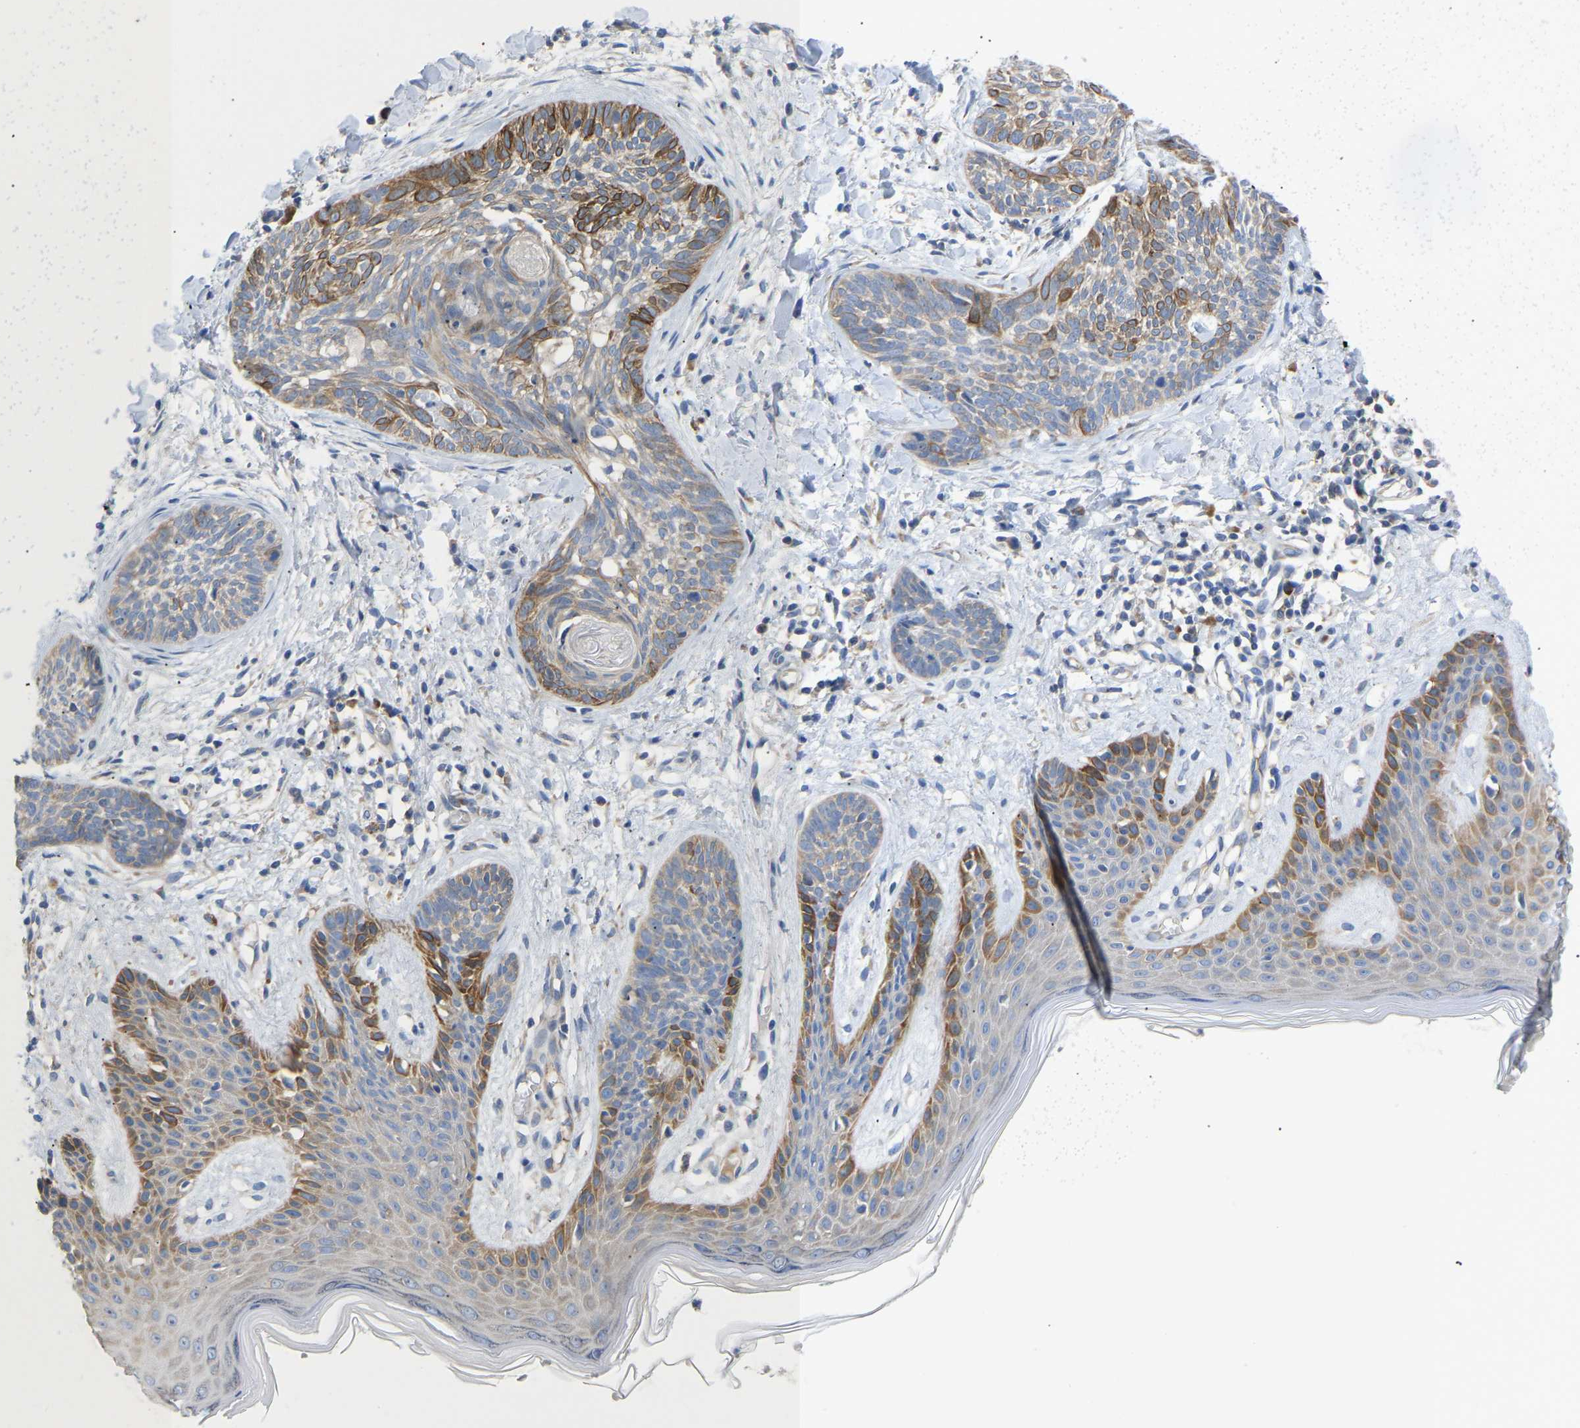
{"staining": {"intensity": "strong", "quantity": "<25%", "location": "cytoplasmic/membranous"}, "tissue": "skin cancer", "cell_type": "Tumor cells", "image_type": "cancer", "snomed": [{"axis": "morphology", "description": "Basal cell carcinoma"}, {"axis": "topography", "description": "Skin"}], "caption": "DAB immunohistochemical staining of human skin cancer (basal cell carcinoma) shows strong cytoplasmic/membranous protein positivity in approximately <25% of tumor cells.", "gene": "ABCA10", "patient": {"sex": "female", "age": 59}}